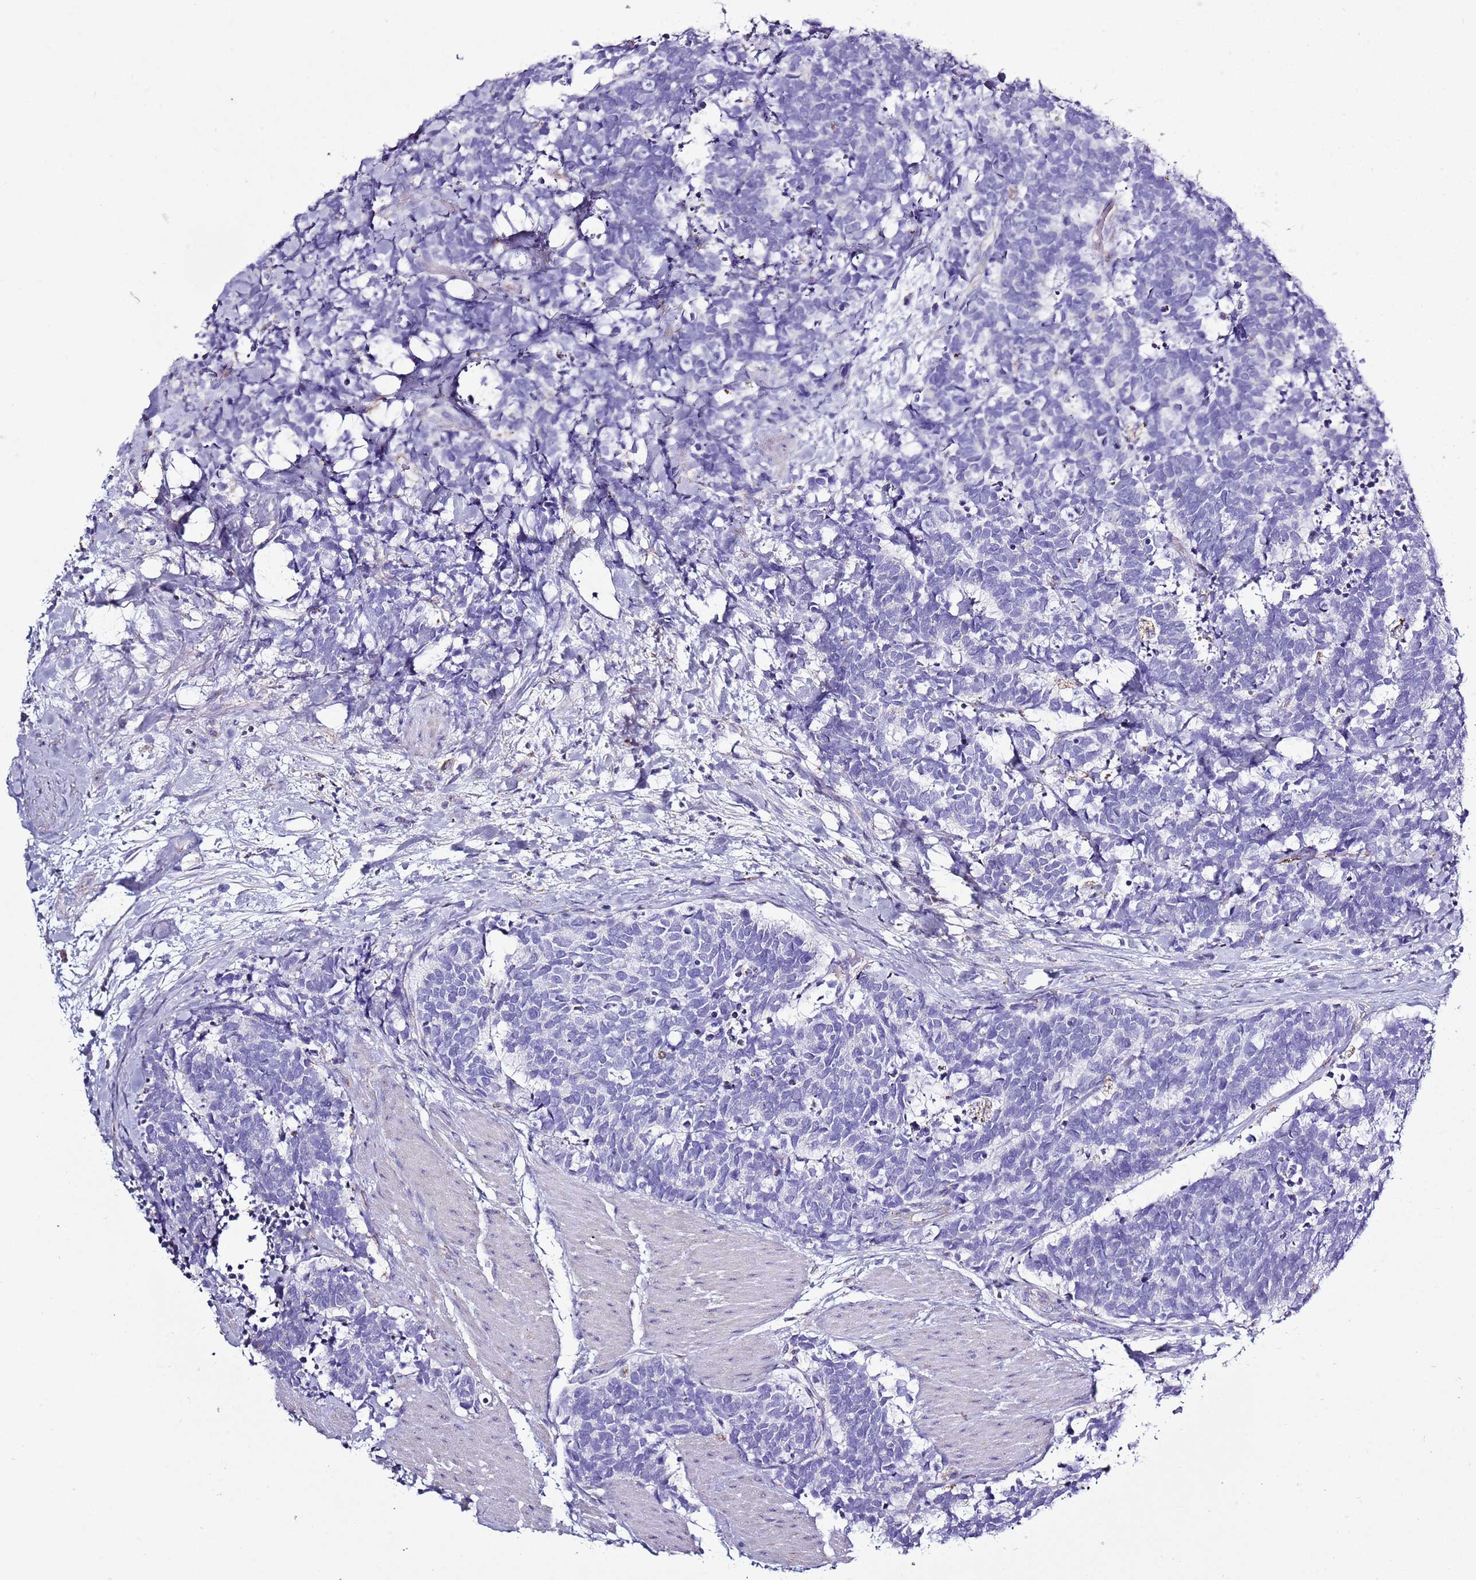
{"staining": {"intensity": "negative", "quantity": "none", "location": "none"}, "tissue": "carcinoid", "cell_type": "Tumor cells", "image_type": "cancer", "snomed": [{"axis": "morphology", "description": "Carcinoma, NOS"}, {"axis": "morphology", "description": "Carcinoid, malignant, NOS"}, {"axis": "topography", "description": "Prostate"}], "caption": "Image shows no significant protein positivity in tumor cells of carcinoid.", "gene": "SLC23A1", "patient": {"sex": "male", "age": 57}}